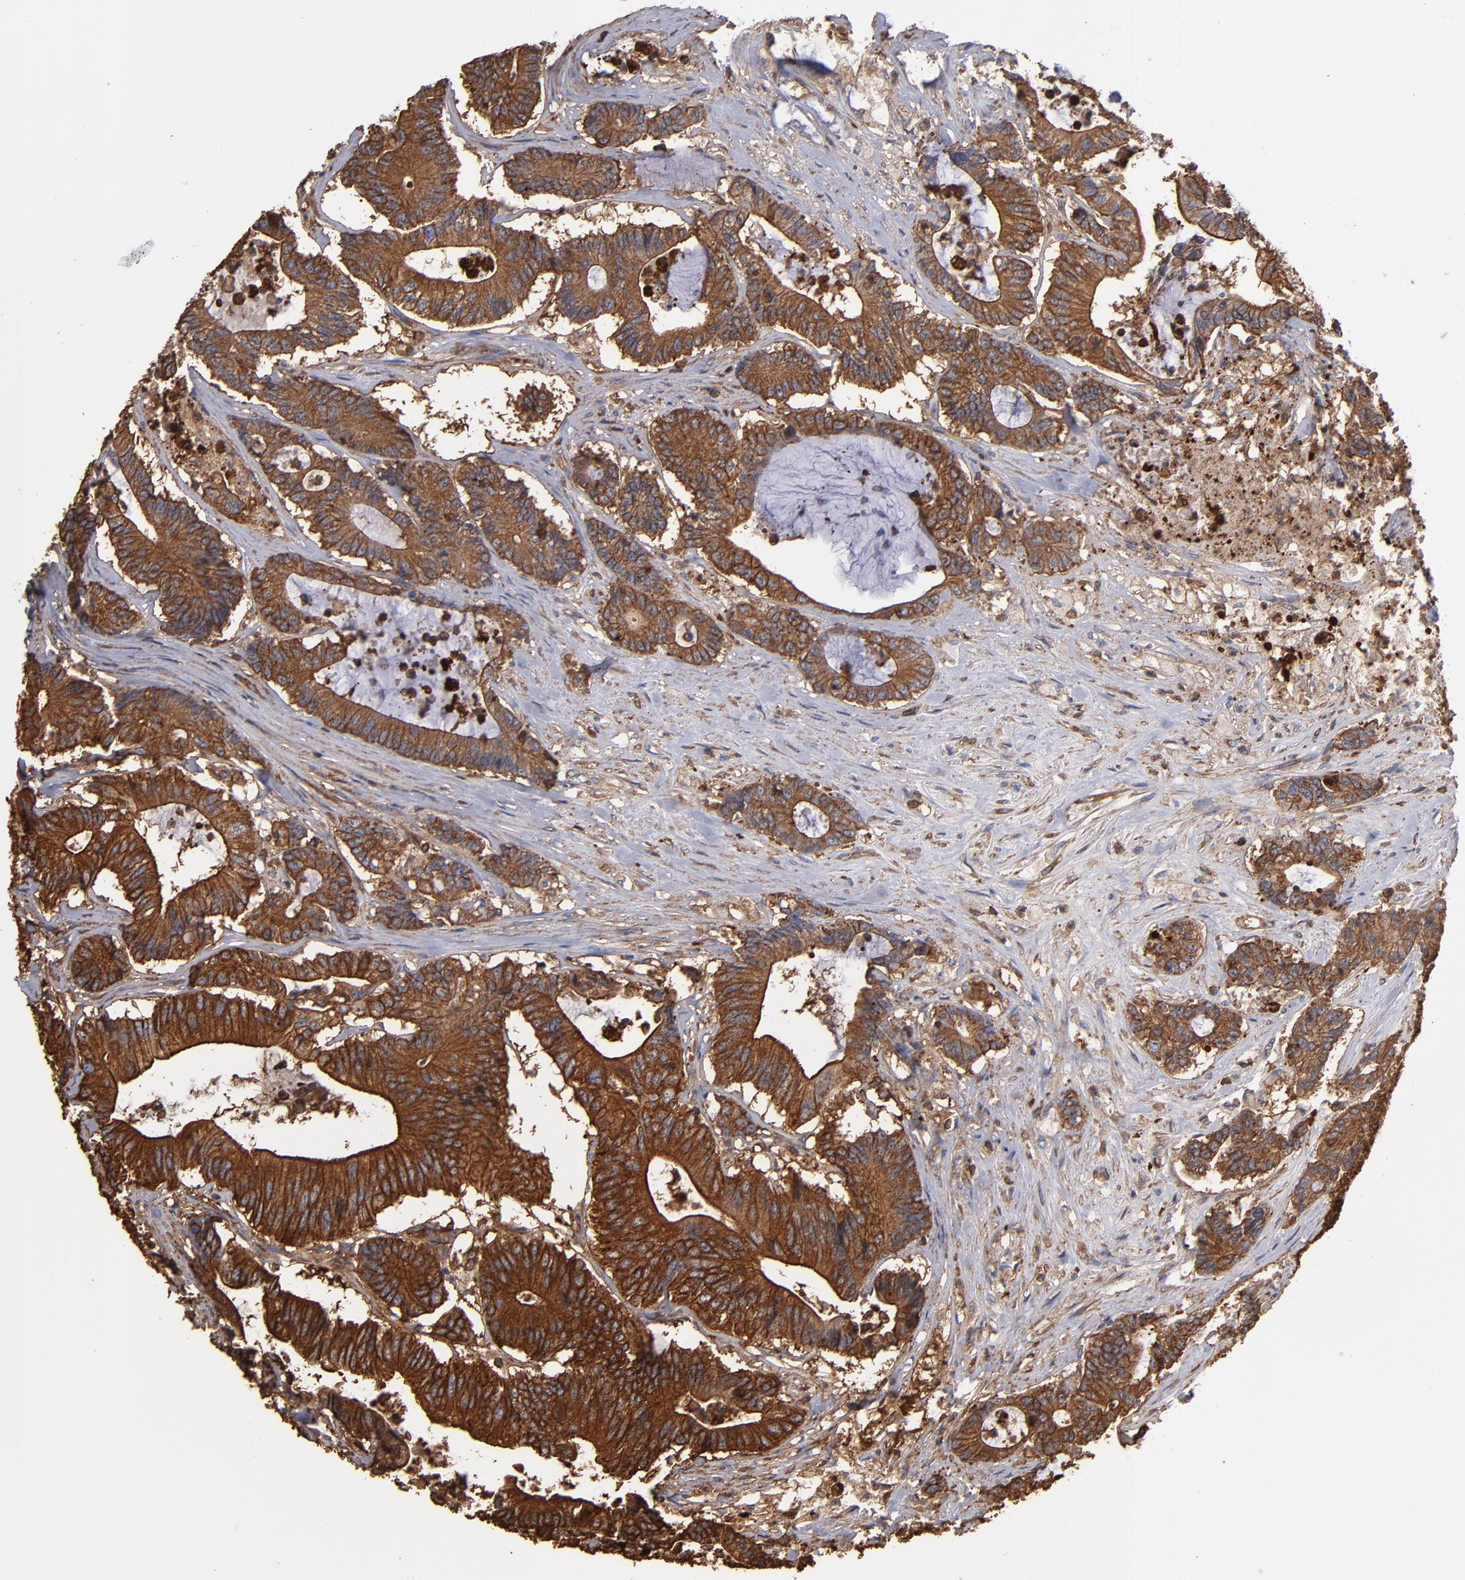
{"staining": {"intensity": "moderate", "quantity": ">75%", "location": "cytoplasmic/membranous"}, "tissue": "colorectal cancer", "cell_type": "Tumor cells", "image_type": "cancer", "snomed": [{"axis": "morphology", "description": "Adenocarcinoma, NOS"}, {"axis": "topography", "description": "Colon"}], "caption": "Immunohistochemistry (DAB) staining of human colorectal cancer demonstrates moderate cytoplasmic/membranous protein positivity in approximately >75% of tumor cells.", "gene": "ACTN4", "patient": {"sex": "female", "age": 84}}